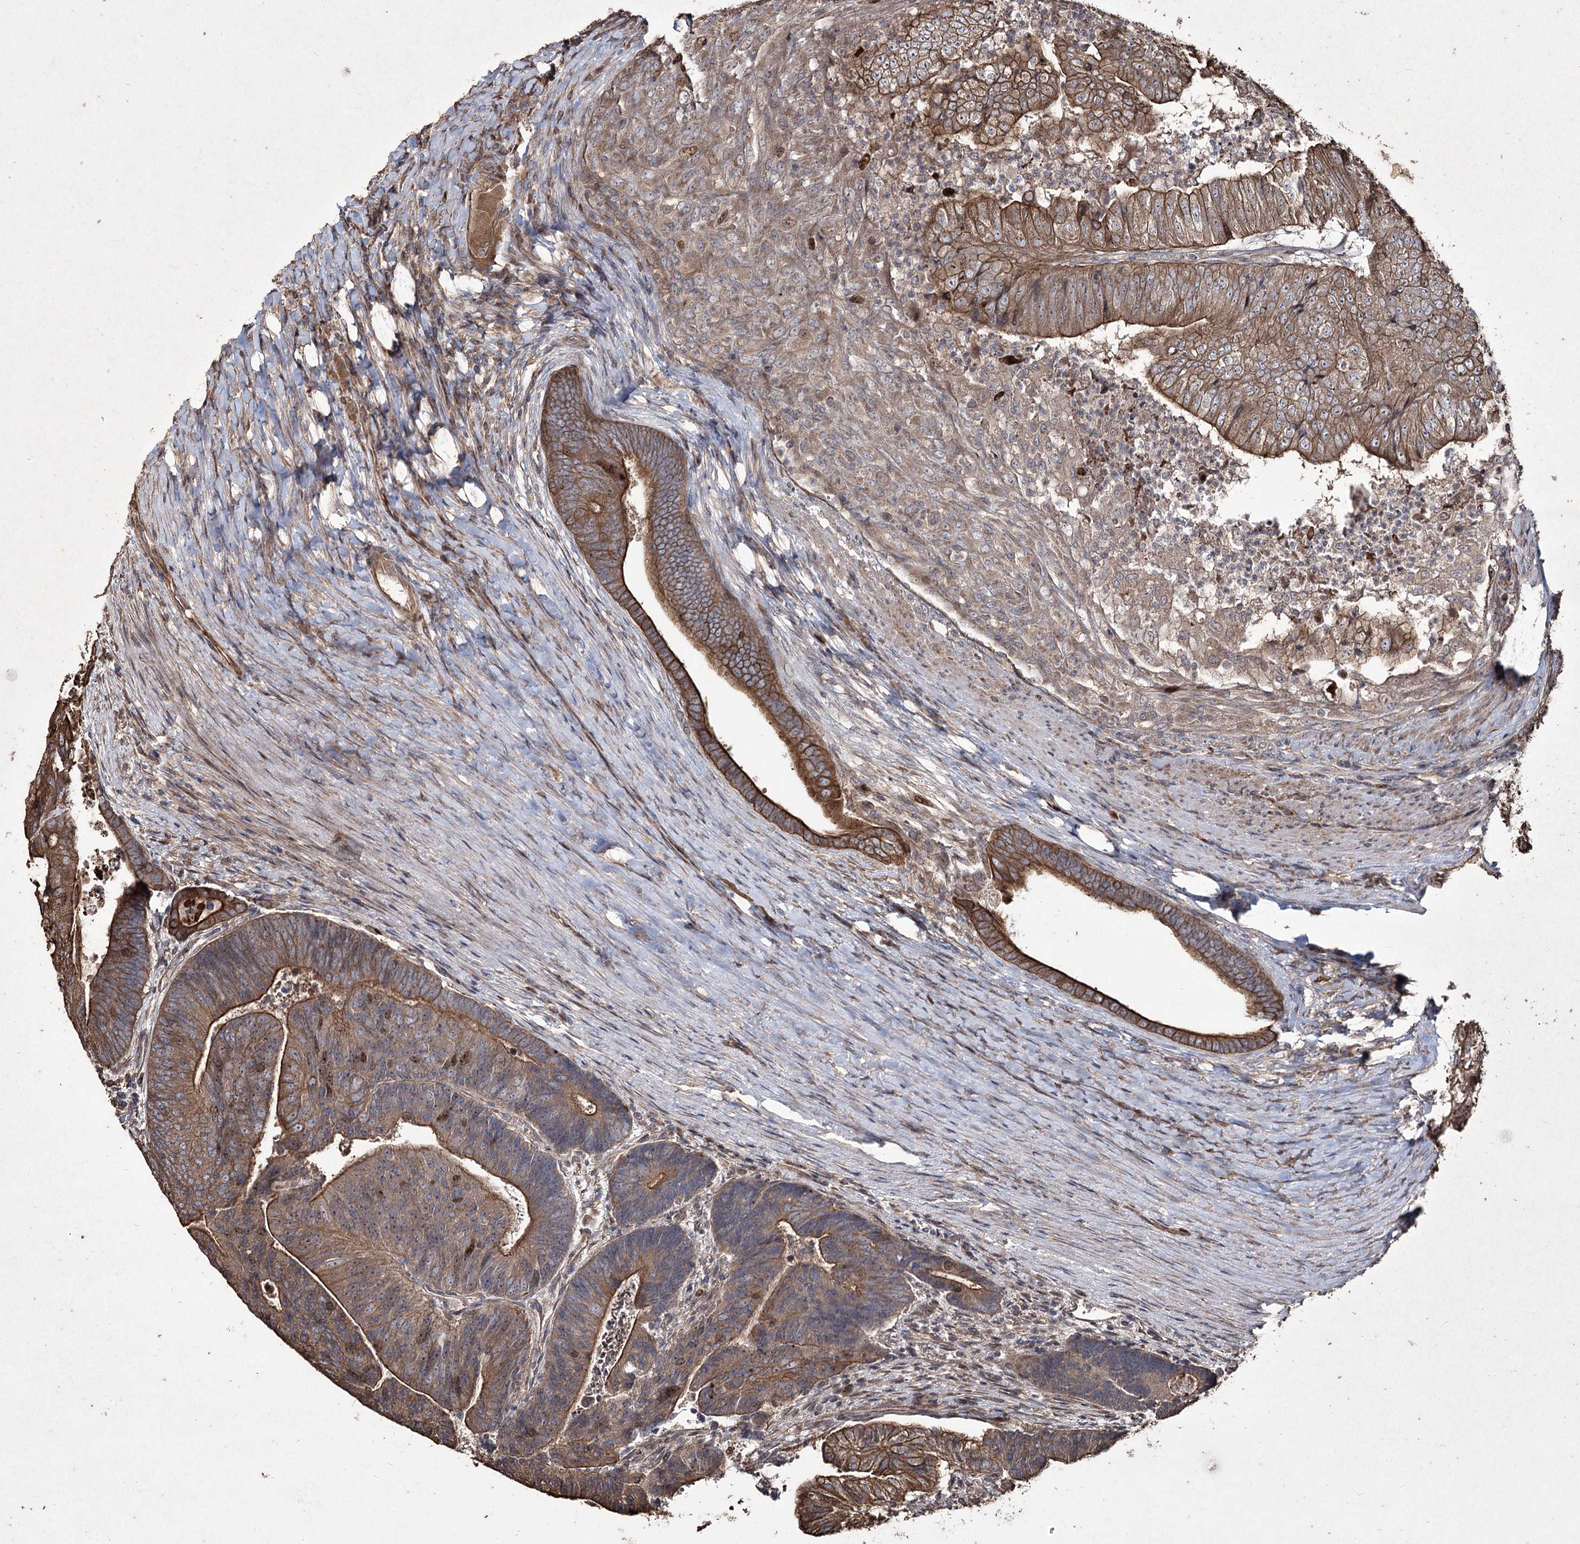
{"staining": {"intensity": "strong", "quantity": "25%-75%", "location": "cytoplasmic/membranous,nuclear"}, "tissue": "colorectal cancer", "cell_type": "Tumor cells", "image_type": "cancer", "snomed": [{"axis": "morphology", "description": "Adenocarcinoma, NOS"}, {"axis": "topography", "description": "Colon"}], "caption": "Immunohistochemistry micrograph of colorectal adenocarcinoma stained for a protein (brown), which exhibits high levels of strong cytoplasmic/membranous and nuclear positivity in approximately 25%-75% of tumor cells.", "gene": "PRC1", "patient": {"sex": "female", "age": 67}}